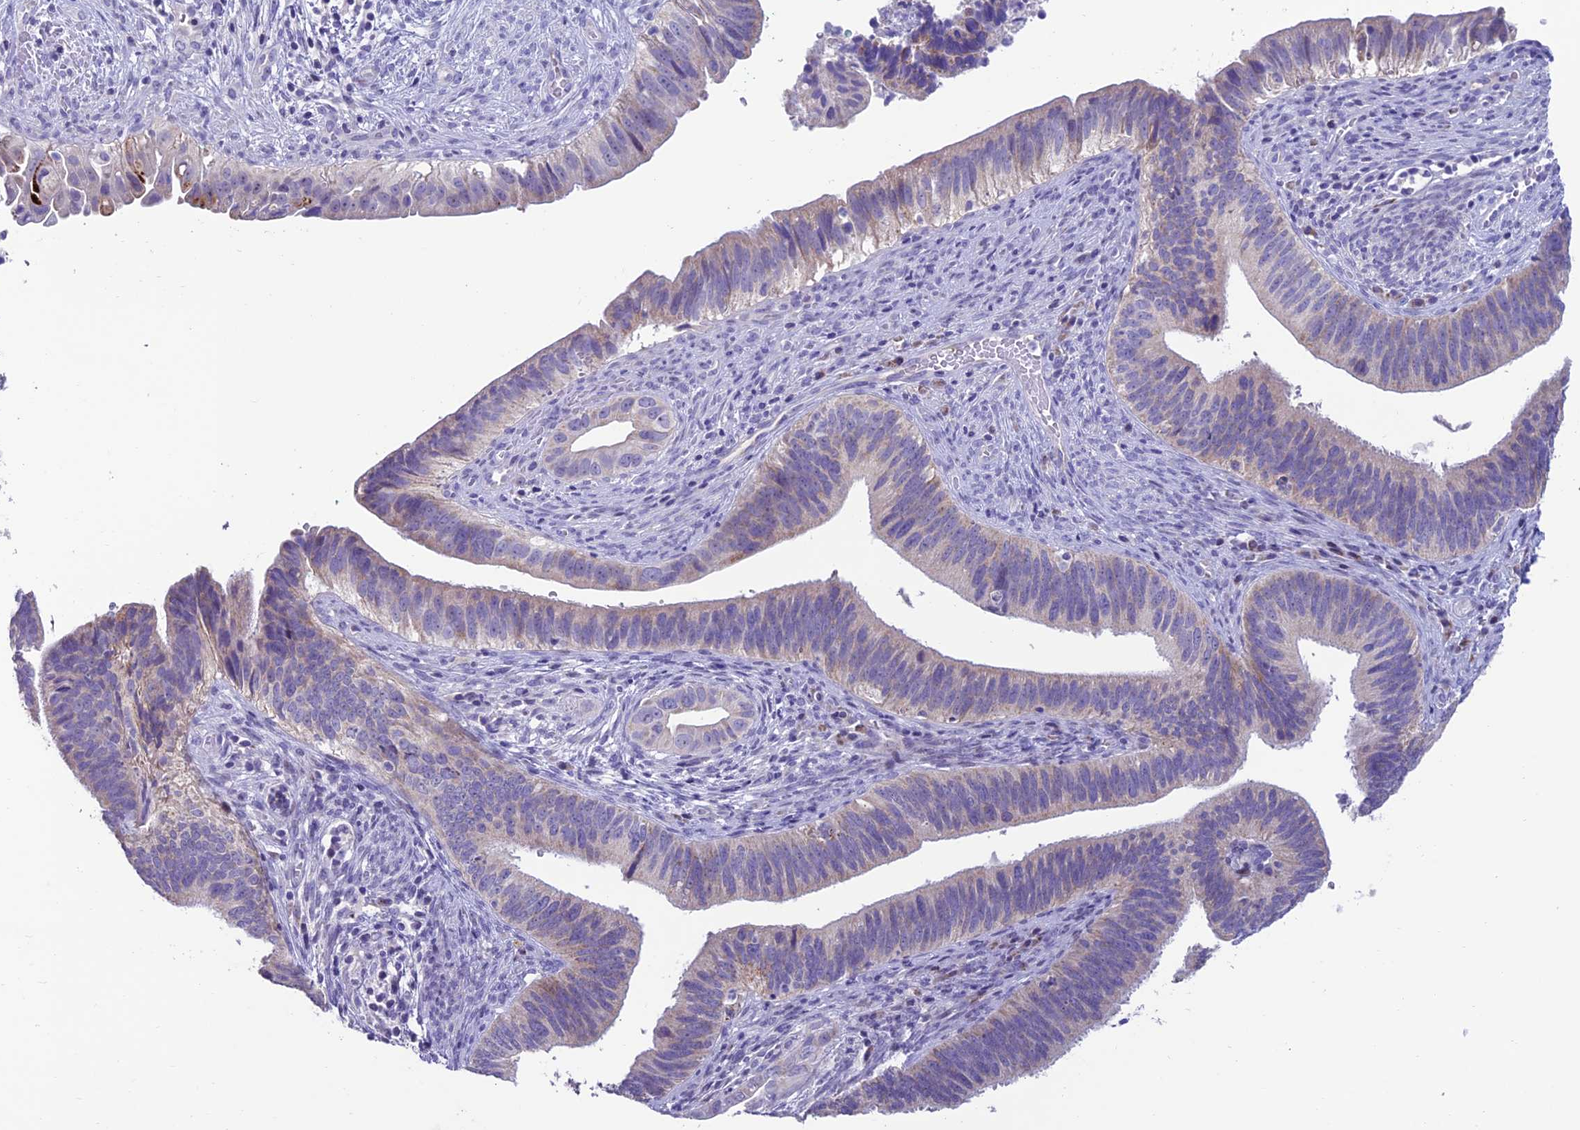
{"staining": {"intensity": "weak", "quantity": "<25%", "location": "cytoplasmic/membranous"}, "tissue": "cervical cancer", "cell_type": "Tumor cells", "image_type": "cancer", "snomed": [{"axis": "morphology", "description": "Adenocarcinoma, NOS"}, {"axis": "topography", "description": "Cervix"}], "caption": "This is an immunohistochemistry histopathology image of human cervical adenocarcinoma. There is no expression in tumor cells.", "gene": "SLC10A1", "patient": {"sex": "female", "age": 42}}